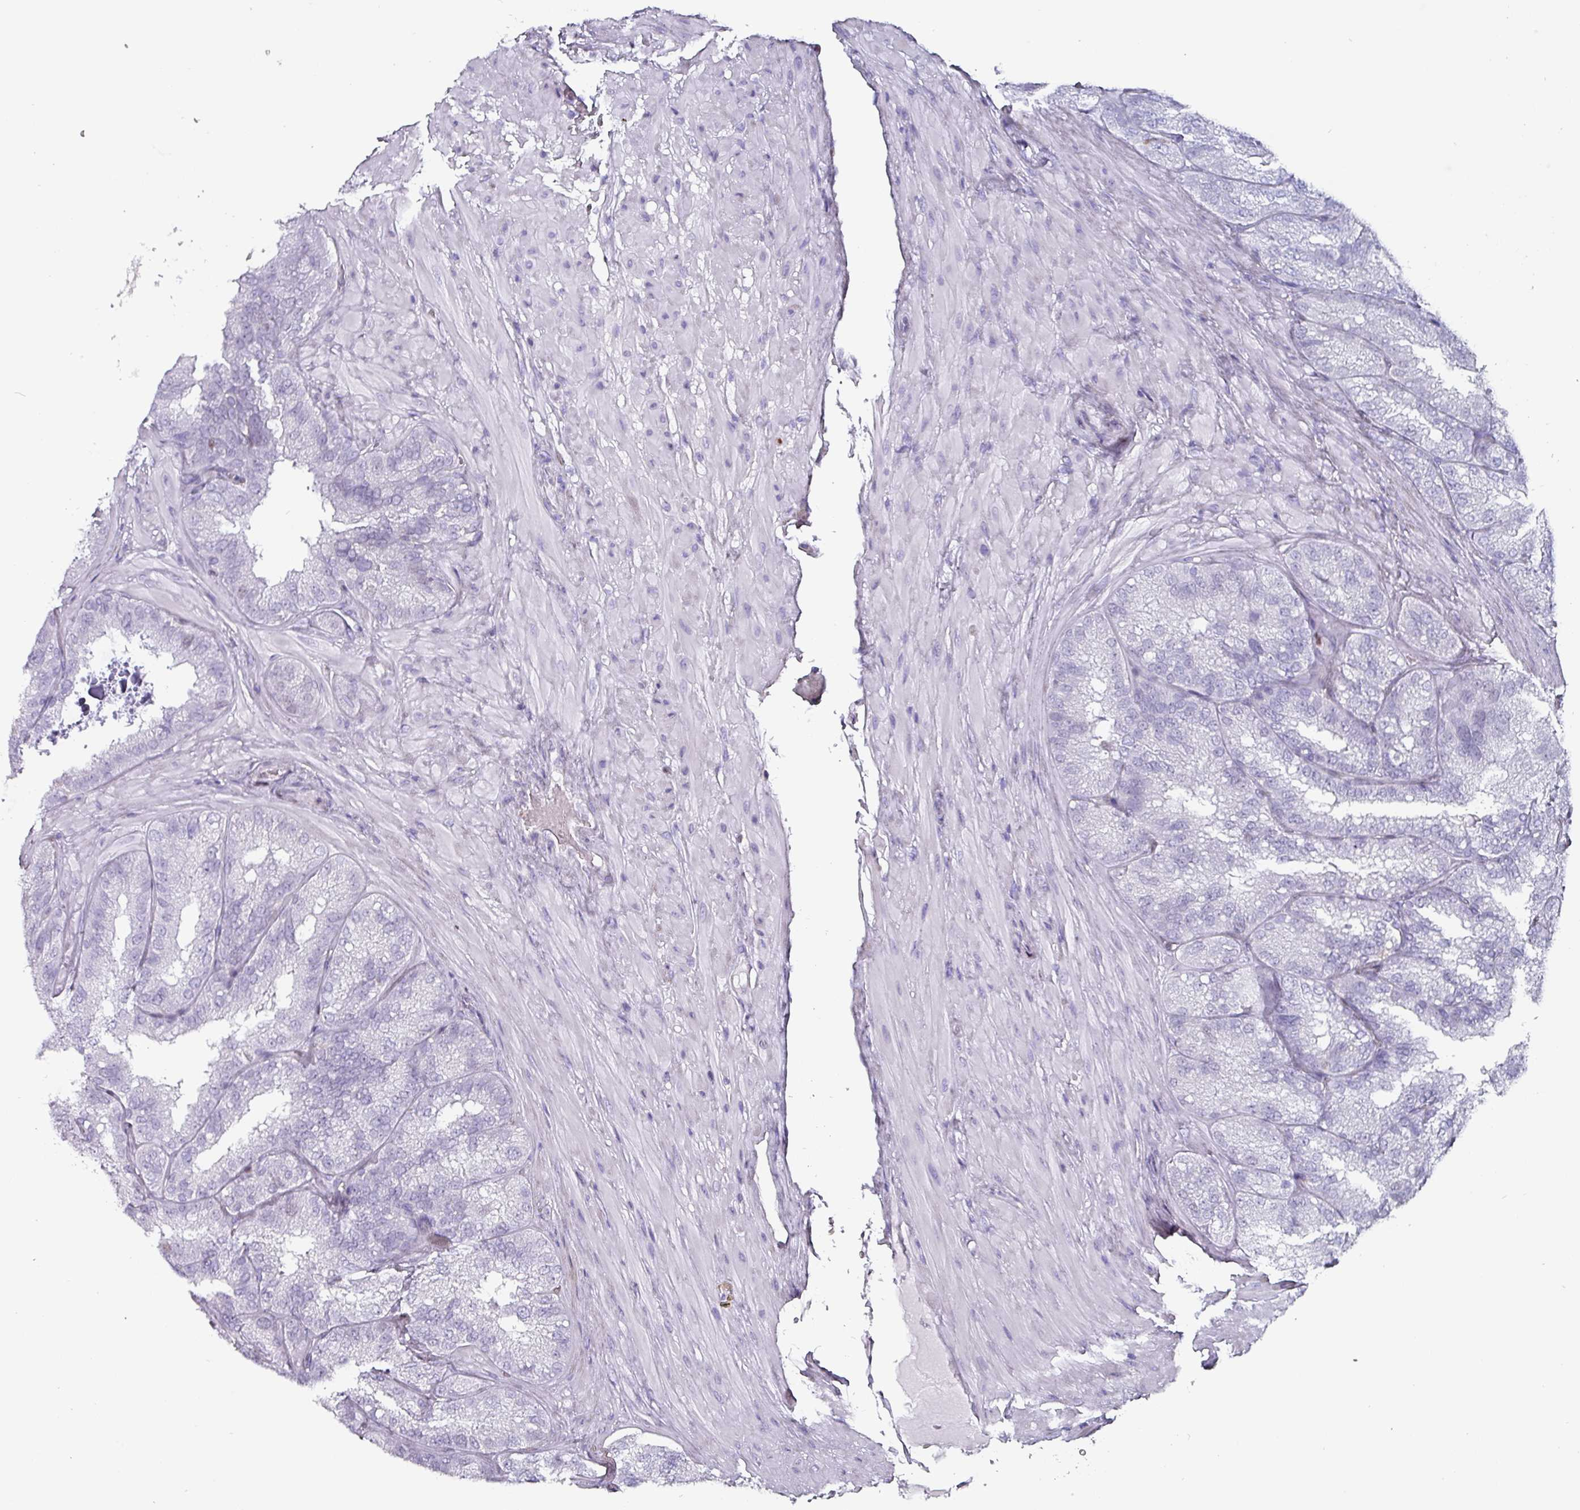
{"staining": {"intensity": "negative", "quantity": "none", "location": "none"}, "tissue": "seminal vesicle", "cell_type": "Glandular cells", "image_type": "normal", "snomed": [{"axis": "morphology", "description": "Normal tissue, NOS"}, {"axis": "topography", "description": "Seminal veicle"}], "caption": "High power microscopy photomicrograph of an immunohistochemistry (IHC) photomicrograph of normal seminal vesicle, revealing no significant positivity in glandular cells.", "gene": "ZNF816", "patient": {"sex": "male", "age": 58}}